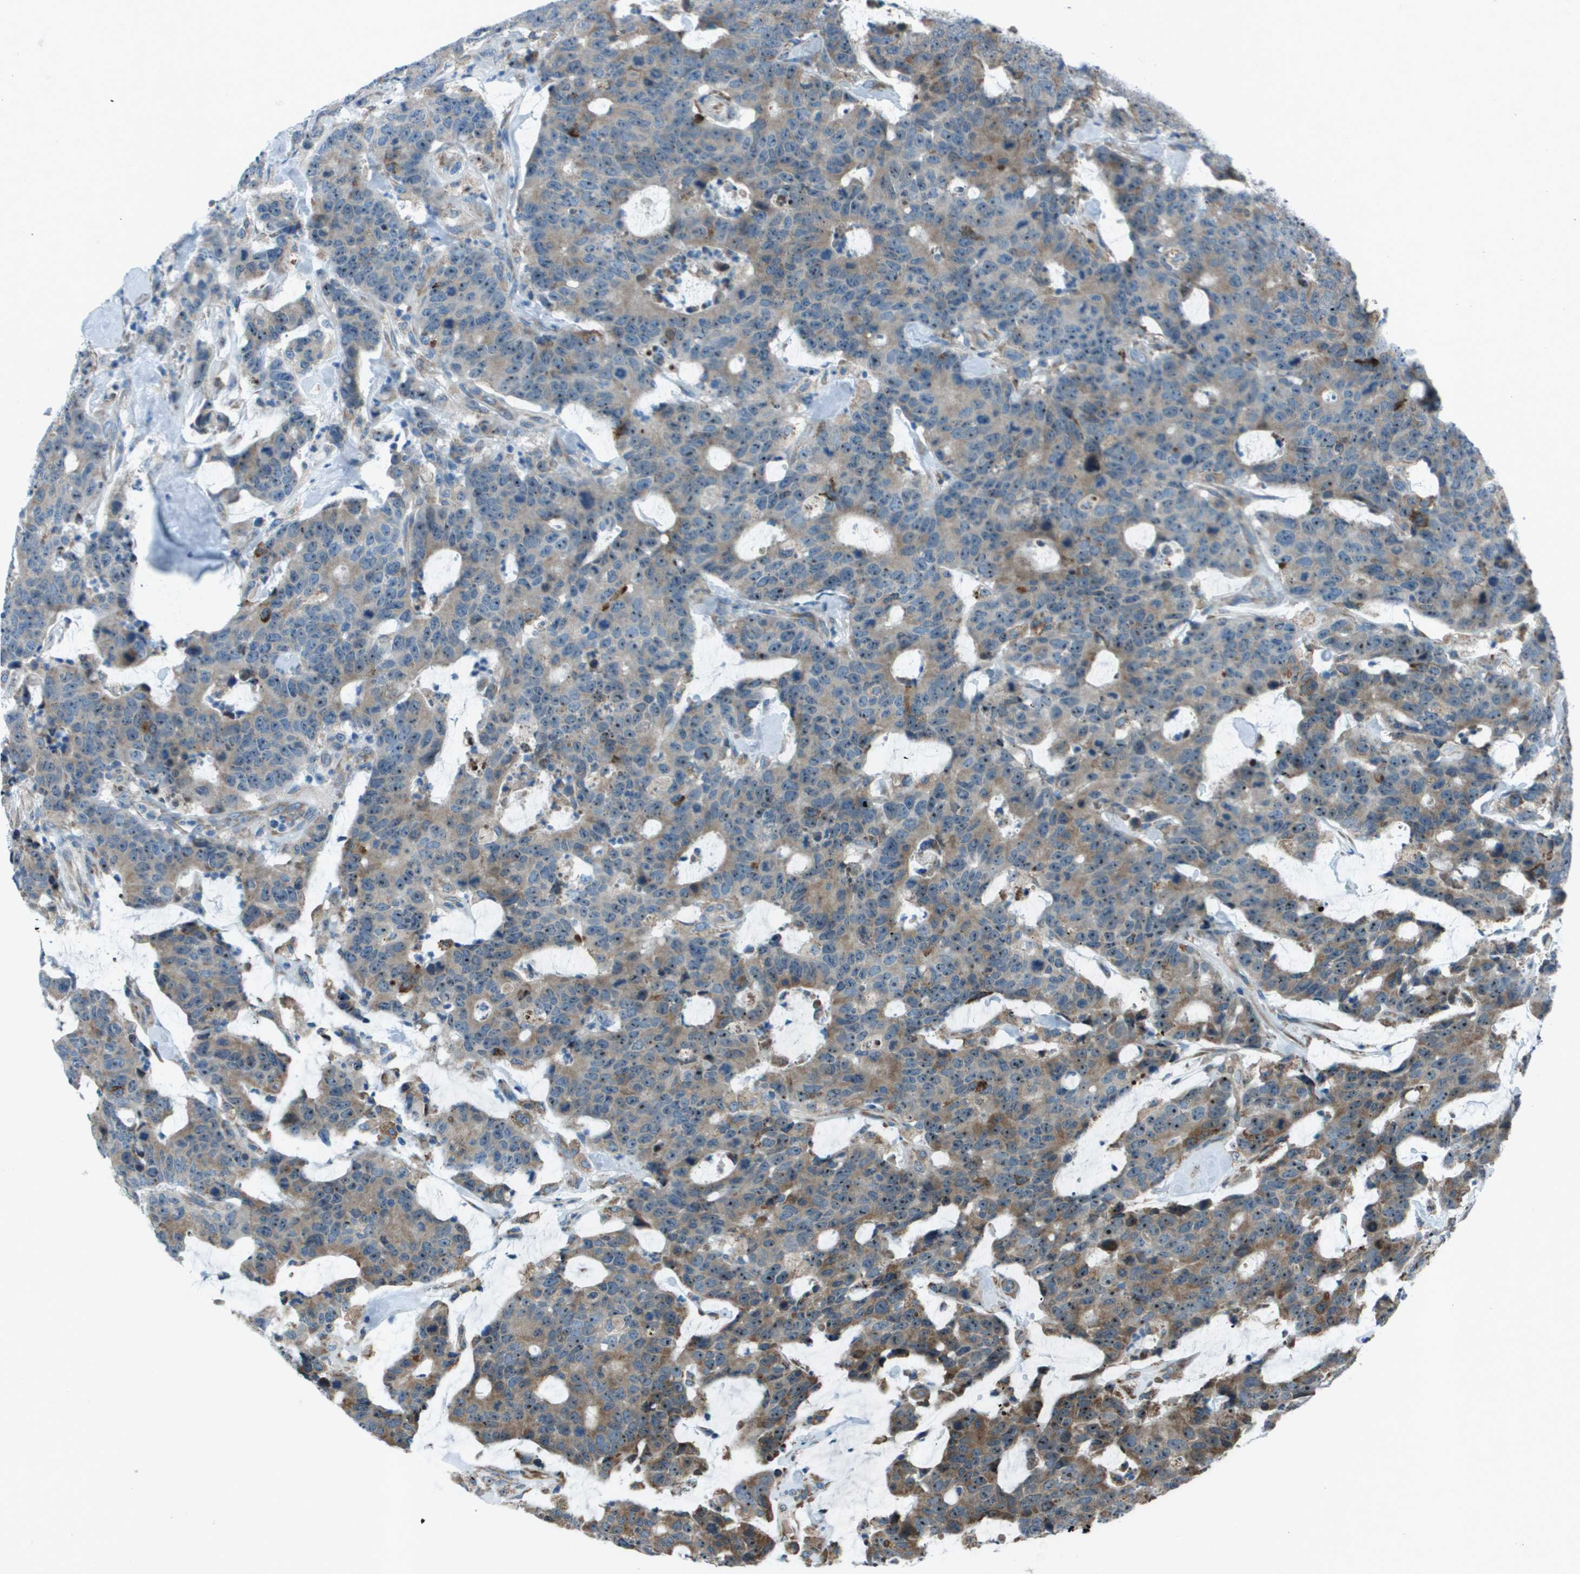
{"staining": {"intensity": "moderate", "quantity": "<25%", "location": "cytoplasmic/membranous,nuclear"}, "tissue": "colorectal cancer", "cell_type": "Tumor cells", "image_type": "cancer", "snomed": [{"axis": "morphology", "description": "Adenocarcinoma, NOS"}, {"axis": "topography", "description": "Colon"}], "caption": "Brown immunohistochemical staining in human colorectal cancer demonstrates moderate cytoplasmic/membranous and nuclear expression in approximately <25% of tumor cells.", "gene": "UTS2", "patient": {"sex": "female", "age": 86}}